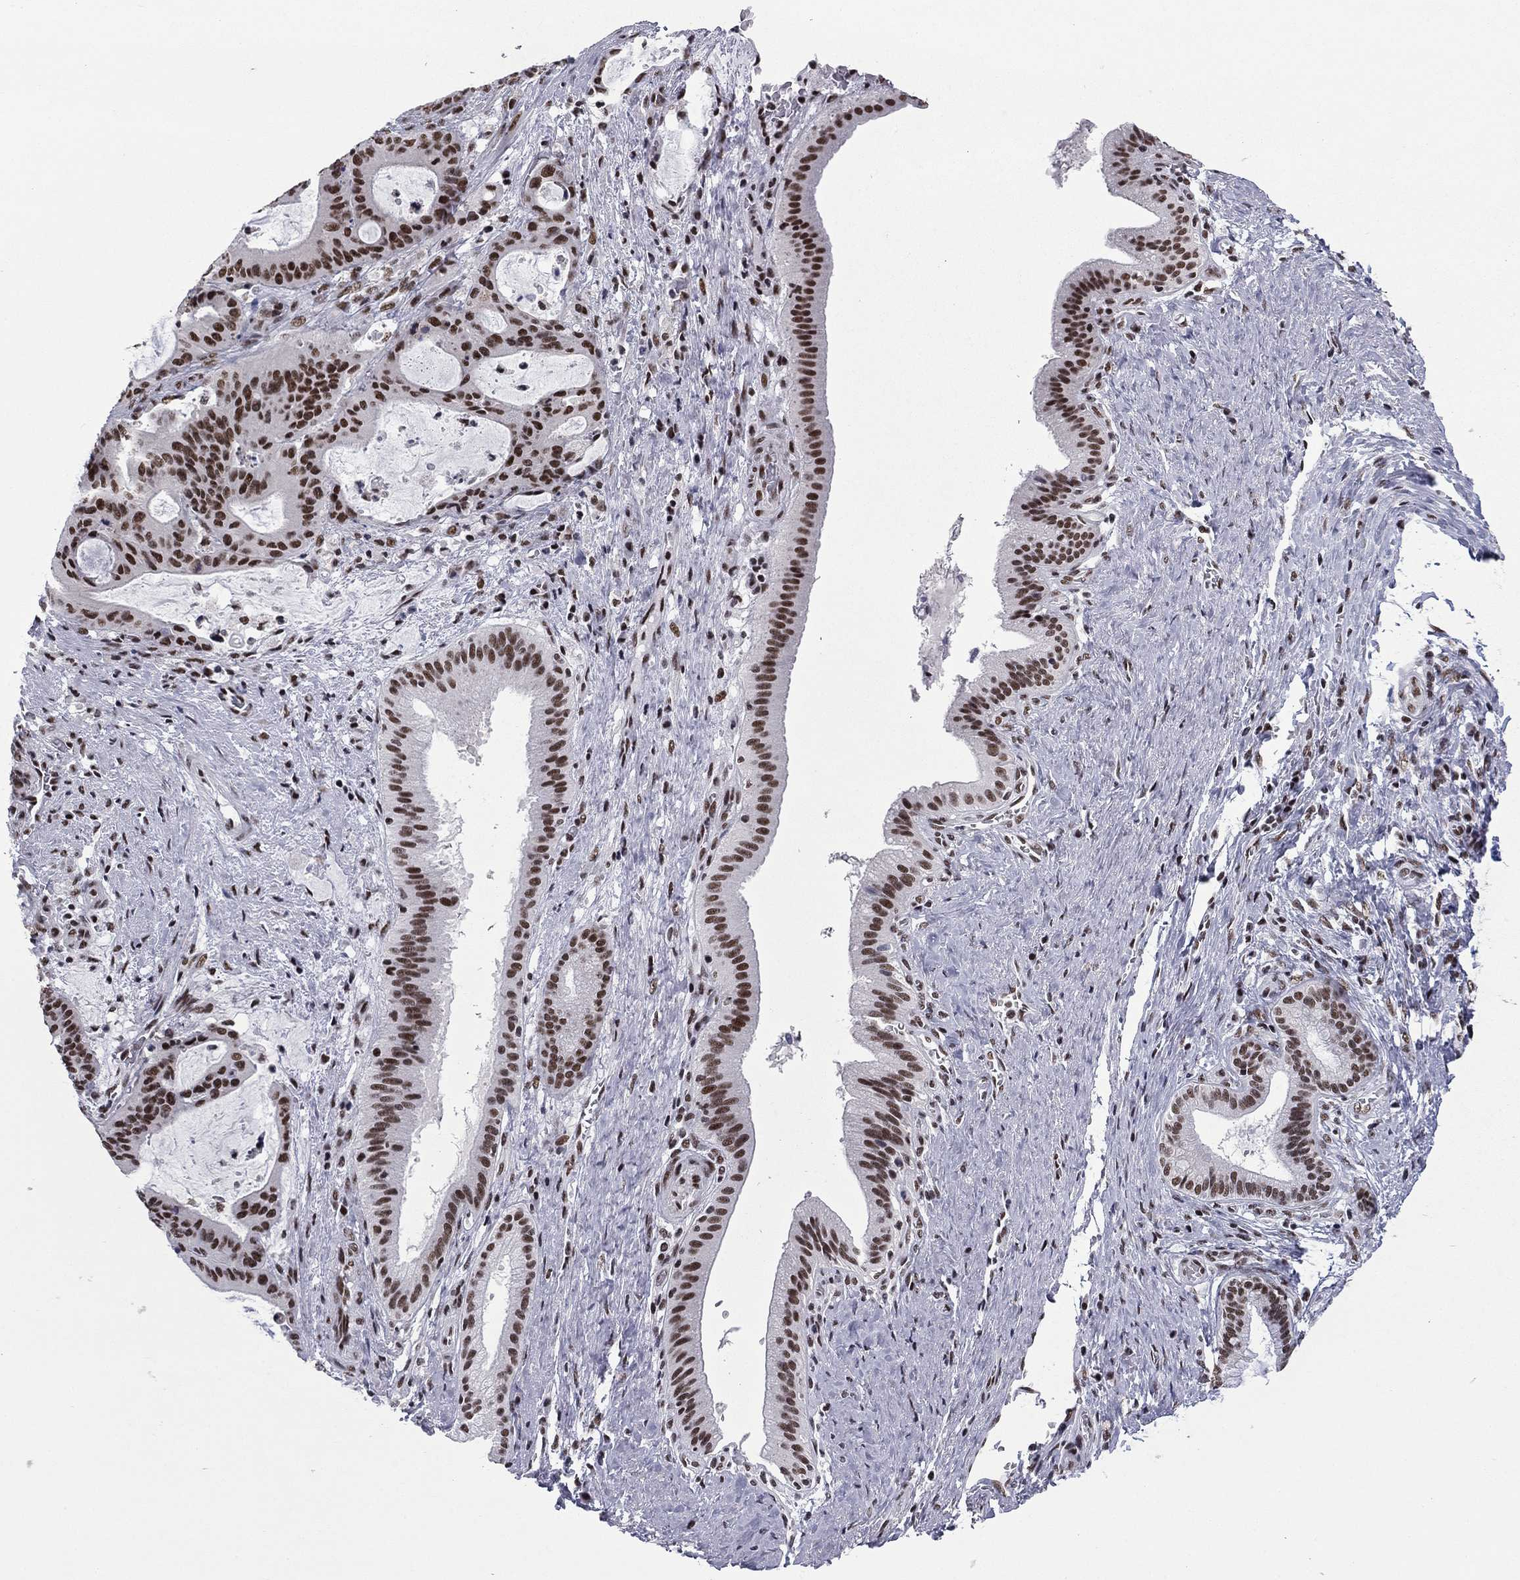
{"staining": {"intensity": "strong", "quantity": ">75%", "location": "nuclear"}, "tissue": "liver cancer", "cell_type": "Tumor cells", "image_type": "cancer", "snomed": [{"axis": "morphology", "description": "Cholangiocarcinoma"}, {"axis": "topography", "description": "Liver"}], "caption": "There is high levels of strong nuclear expression in tumor cells of liver cancer (cholangiocarcinoma), as demonstrated by immunohistochemical staining (brown color).", "gene": "ETV5", "patient": {"sex": "female", "age": 73}}